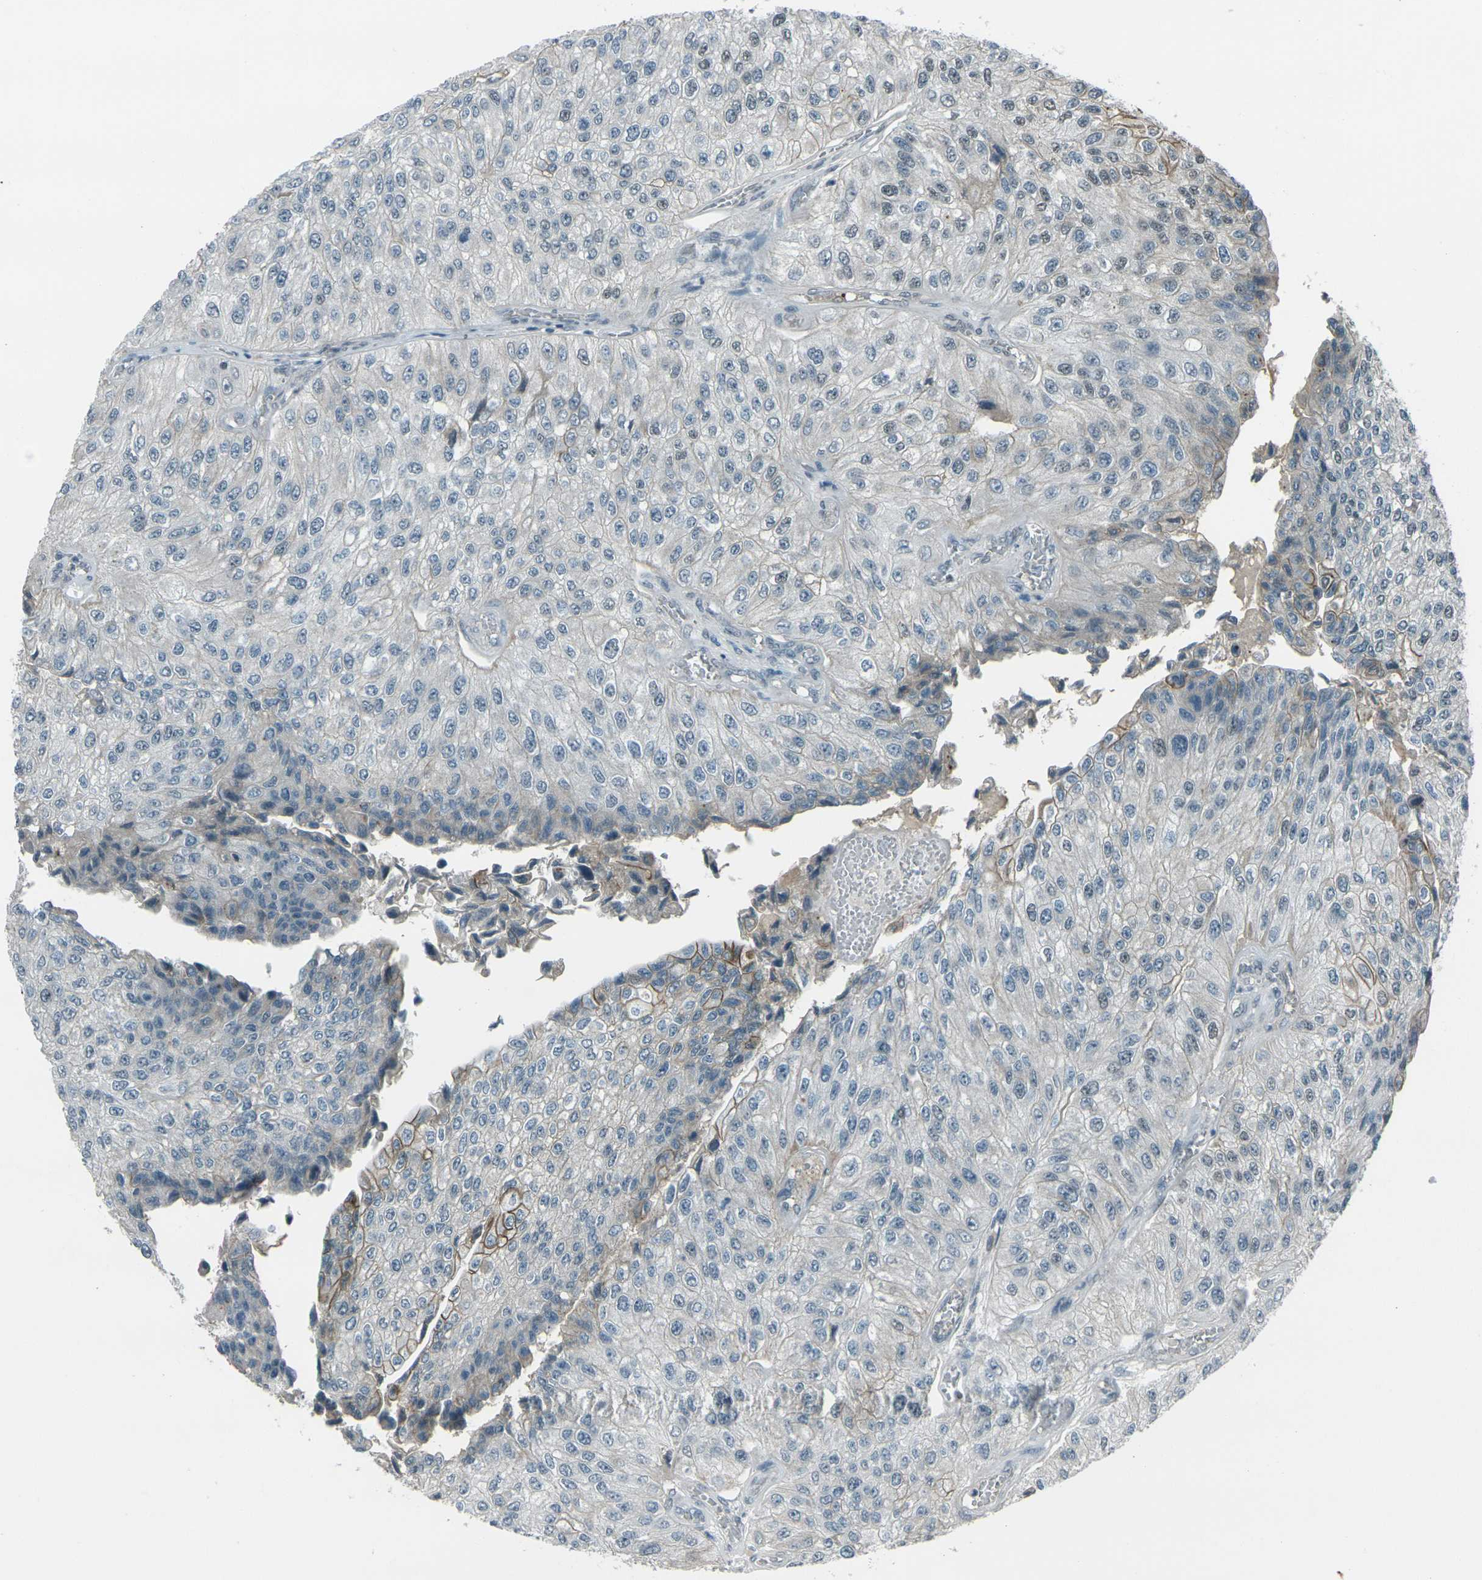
{"staining": {"intensity": "moderate", "quantity": "<25%", "location": "cytoplasmic/membranous"}, "tissue": "urothelial cancer", "cell_type": "Tumor cells", "image_type": "cancer", "snomed": [{"axis": "morphology", "description": "Urothelial carcinoma, High grade"}, {"axis": "topography", "description": "Kidney"}, {"axis": "topography", "description": "Urinary bladder"}], "caption": "Immunohistochemical staining of urothelial cancer demonstrates low levels of moderate cytoplasmic/membranous protein expression in about <25% of tumor cells.", "gene": "GPR19", "patient": {"sex": "male", "age": 77}}